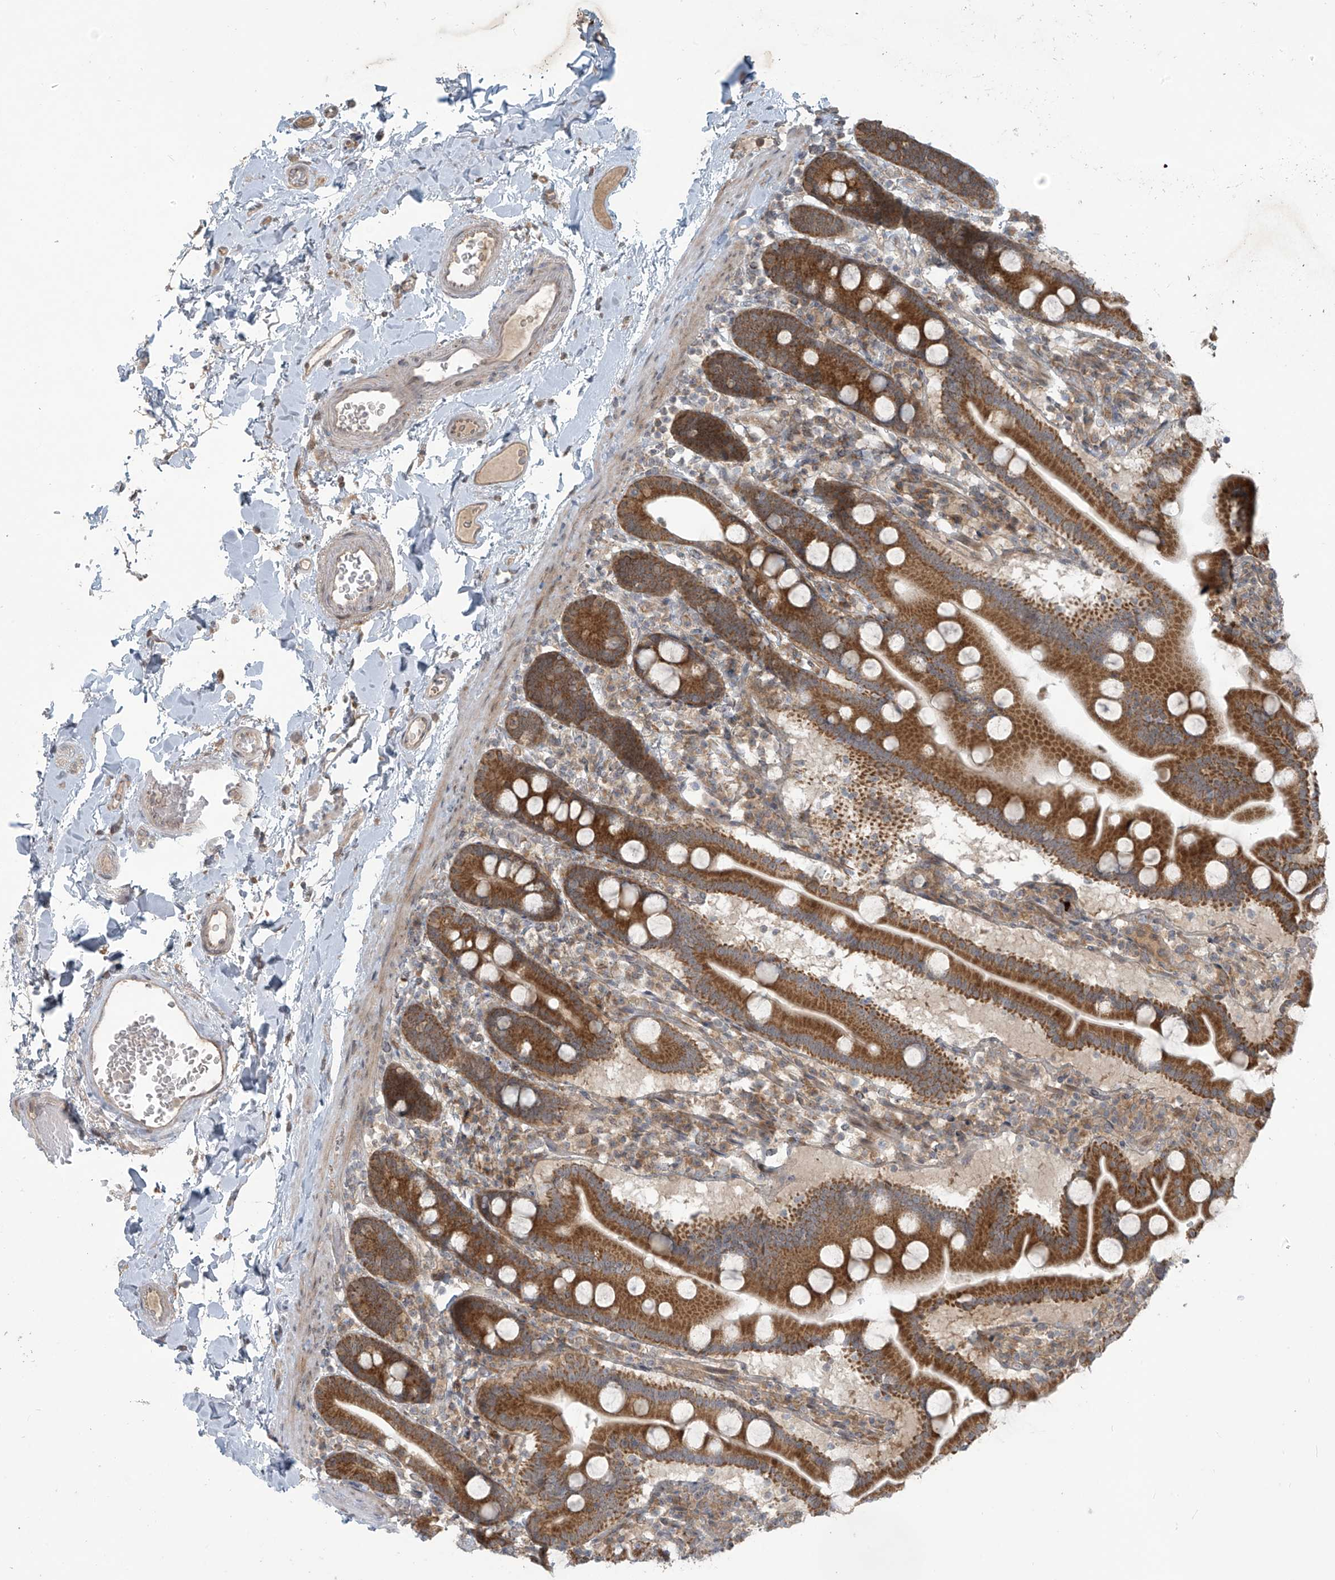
{"staining": {"intensity": "strong", "quantity": ">75%", "location": "cytoplasmic/membranous"}, "tissue": "duodenum", "cell_type": "Glandular cells", "image_type": "normal", "snomed": [{"axis": "morphology", "description": "Normal tissue, NOS"}, {"axis": "topography", "description": "Duodenum"}], "caption": "Approximately >75% of glandular cells in normal human duodenum display strong cytoplasmic/membranous protein positivity as visualized by brown immunohistochemical staining.", "gene": "KATNIP", "patient": {"sex": "male", "age": 55}}